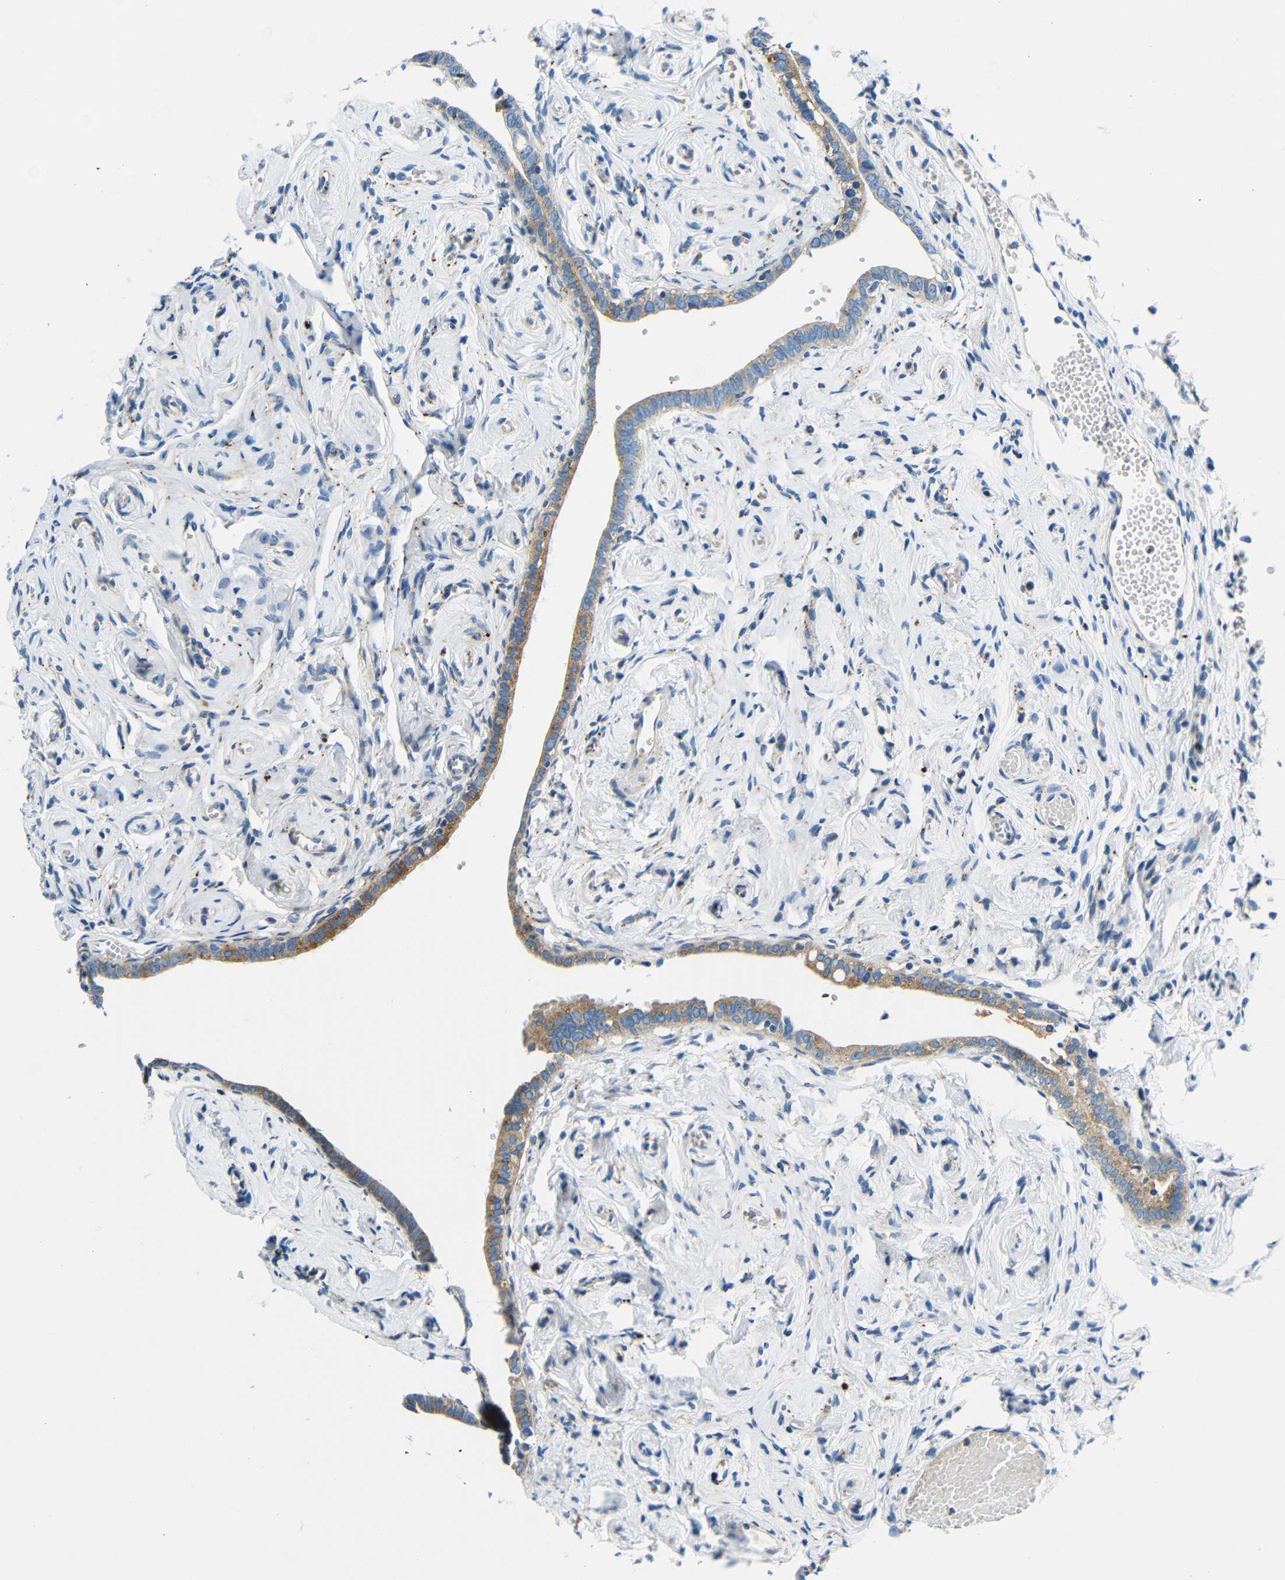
{"staining": {"intensity": "moderate", "quantity": ">75%", "location": "cytoplasmic/membranous"}, "tissue": "fallopian tube", "cell_type": "Glandular cells", "image_type": "normal", "snomed": [{"axis": "morphology", "description": "Normal tissue, NOS"}, {"axis": "topography", "description": "Fallopian tube"}], "caption": "Fallopian tube stained with immunohistochemistry demonstrates moderate cytoplasmic/membranous expression in about >75% of glandular cells. (Brightfield microscopy of DAB IHC at high magnification).", "gene": "USO1", "patient": {"sex": "female", "age": 71}}